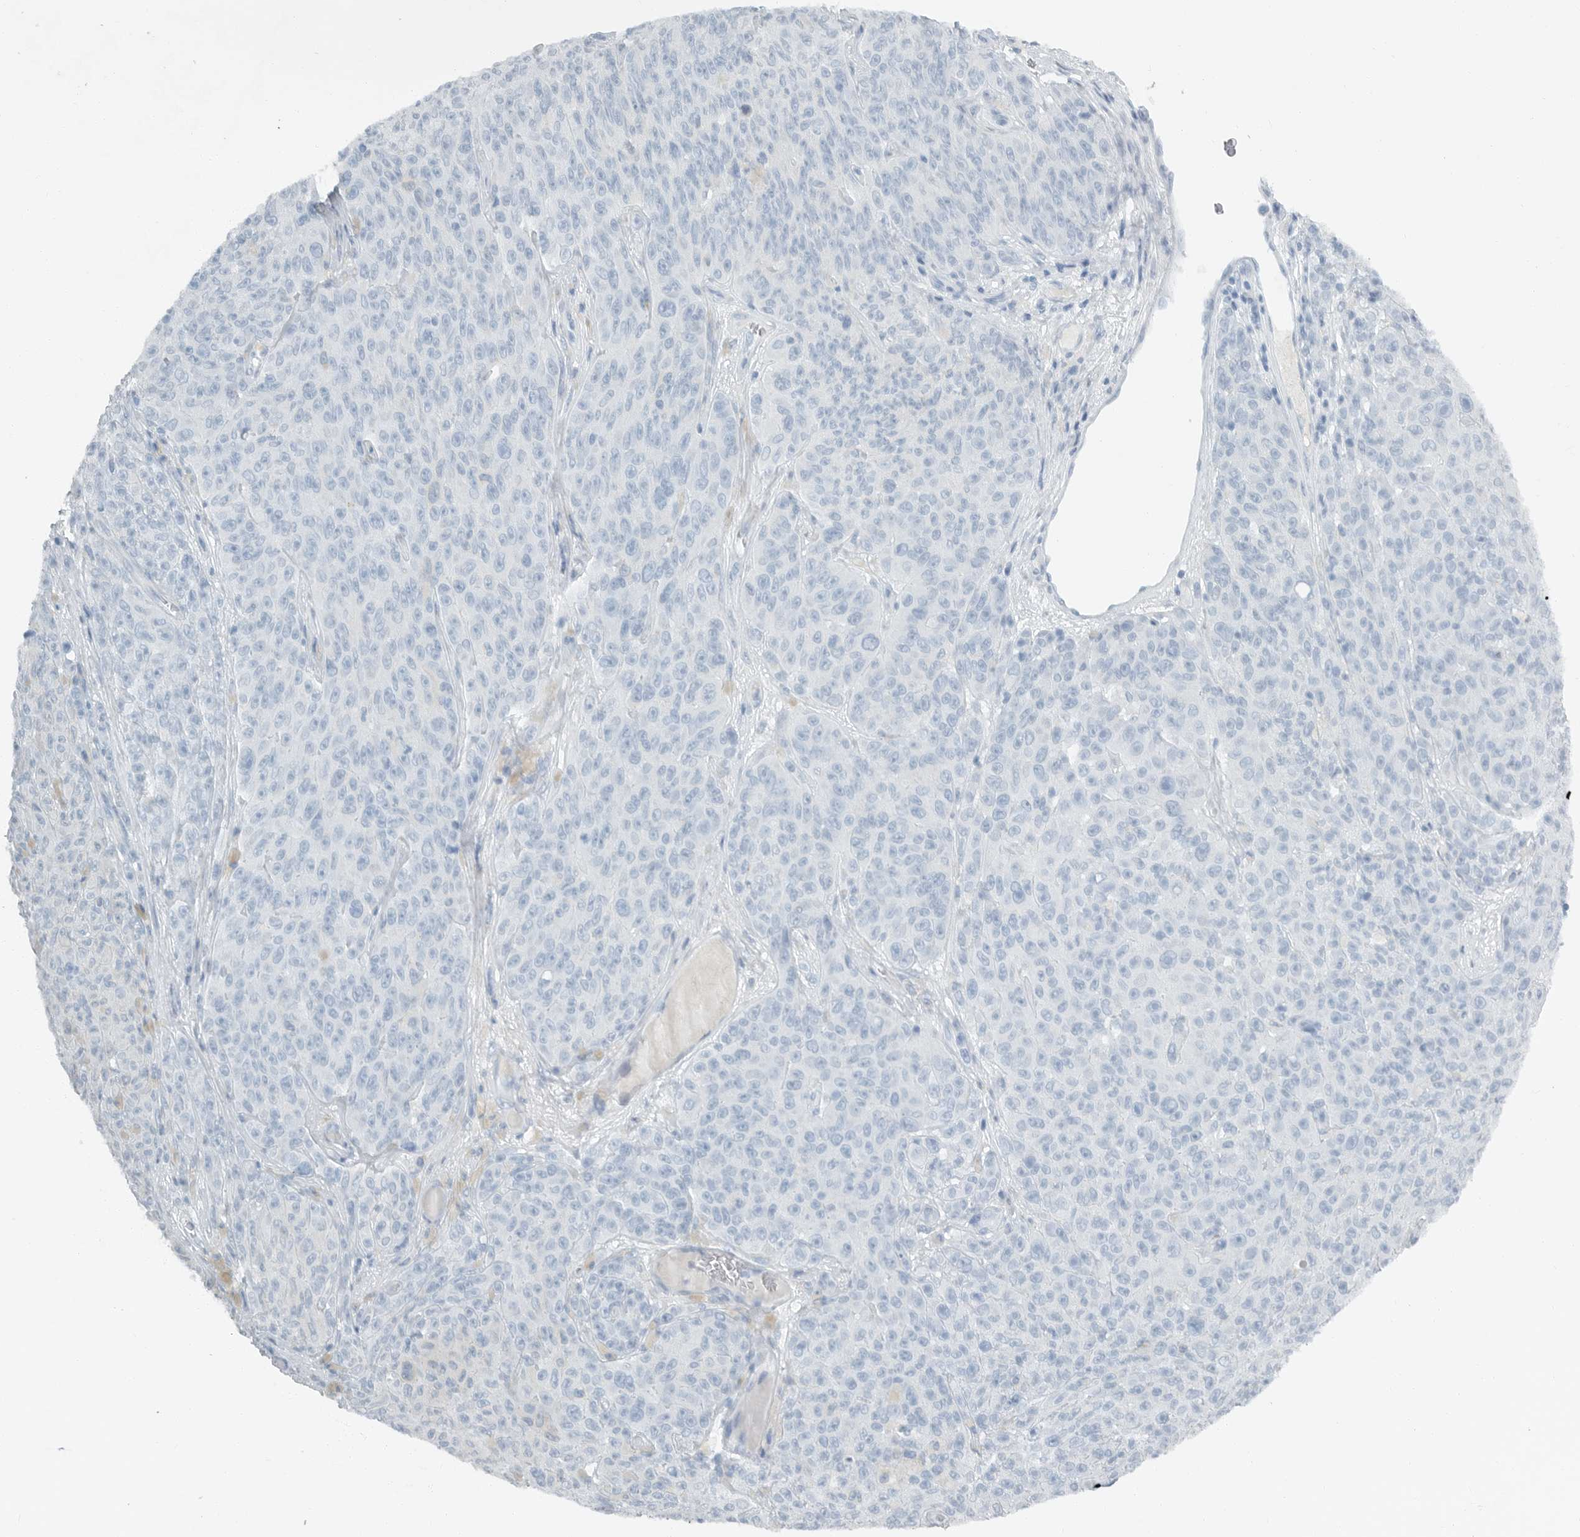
{"staining": {"intensity": "negative", "quantity": "none", "location": "none"}, "tissue": "melanoma", "cell_type": "Tumor cells", "image_type": "cancer", "snomed": [{"axis": "morphology", "description": "Malignant melanoma, NOS"}, {"axis": "topography", "description": "Skin"}], "caption": "Immunohistochemical staining of human malignant melanoma displays no significant expression in tumor cells.", "gene": "PAM", "patient": {"sex": "female", "age": 82}}